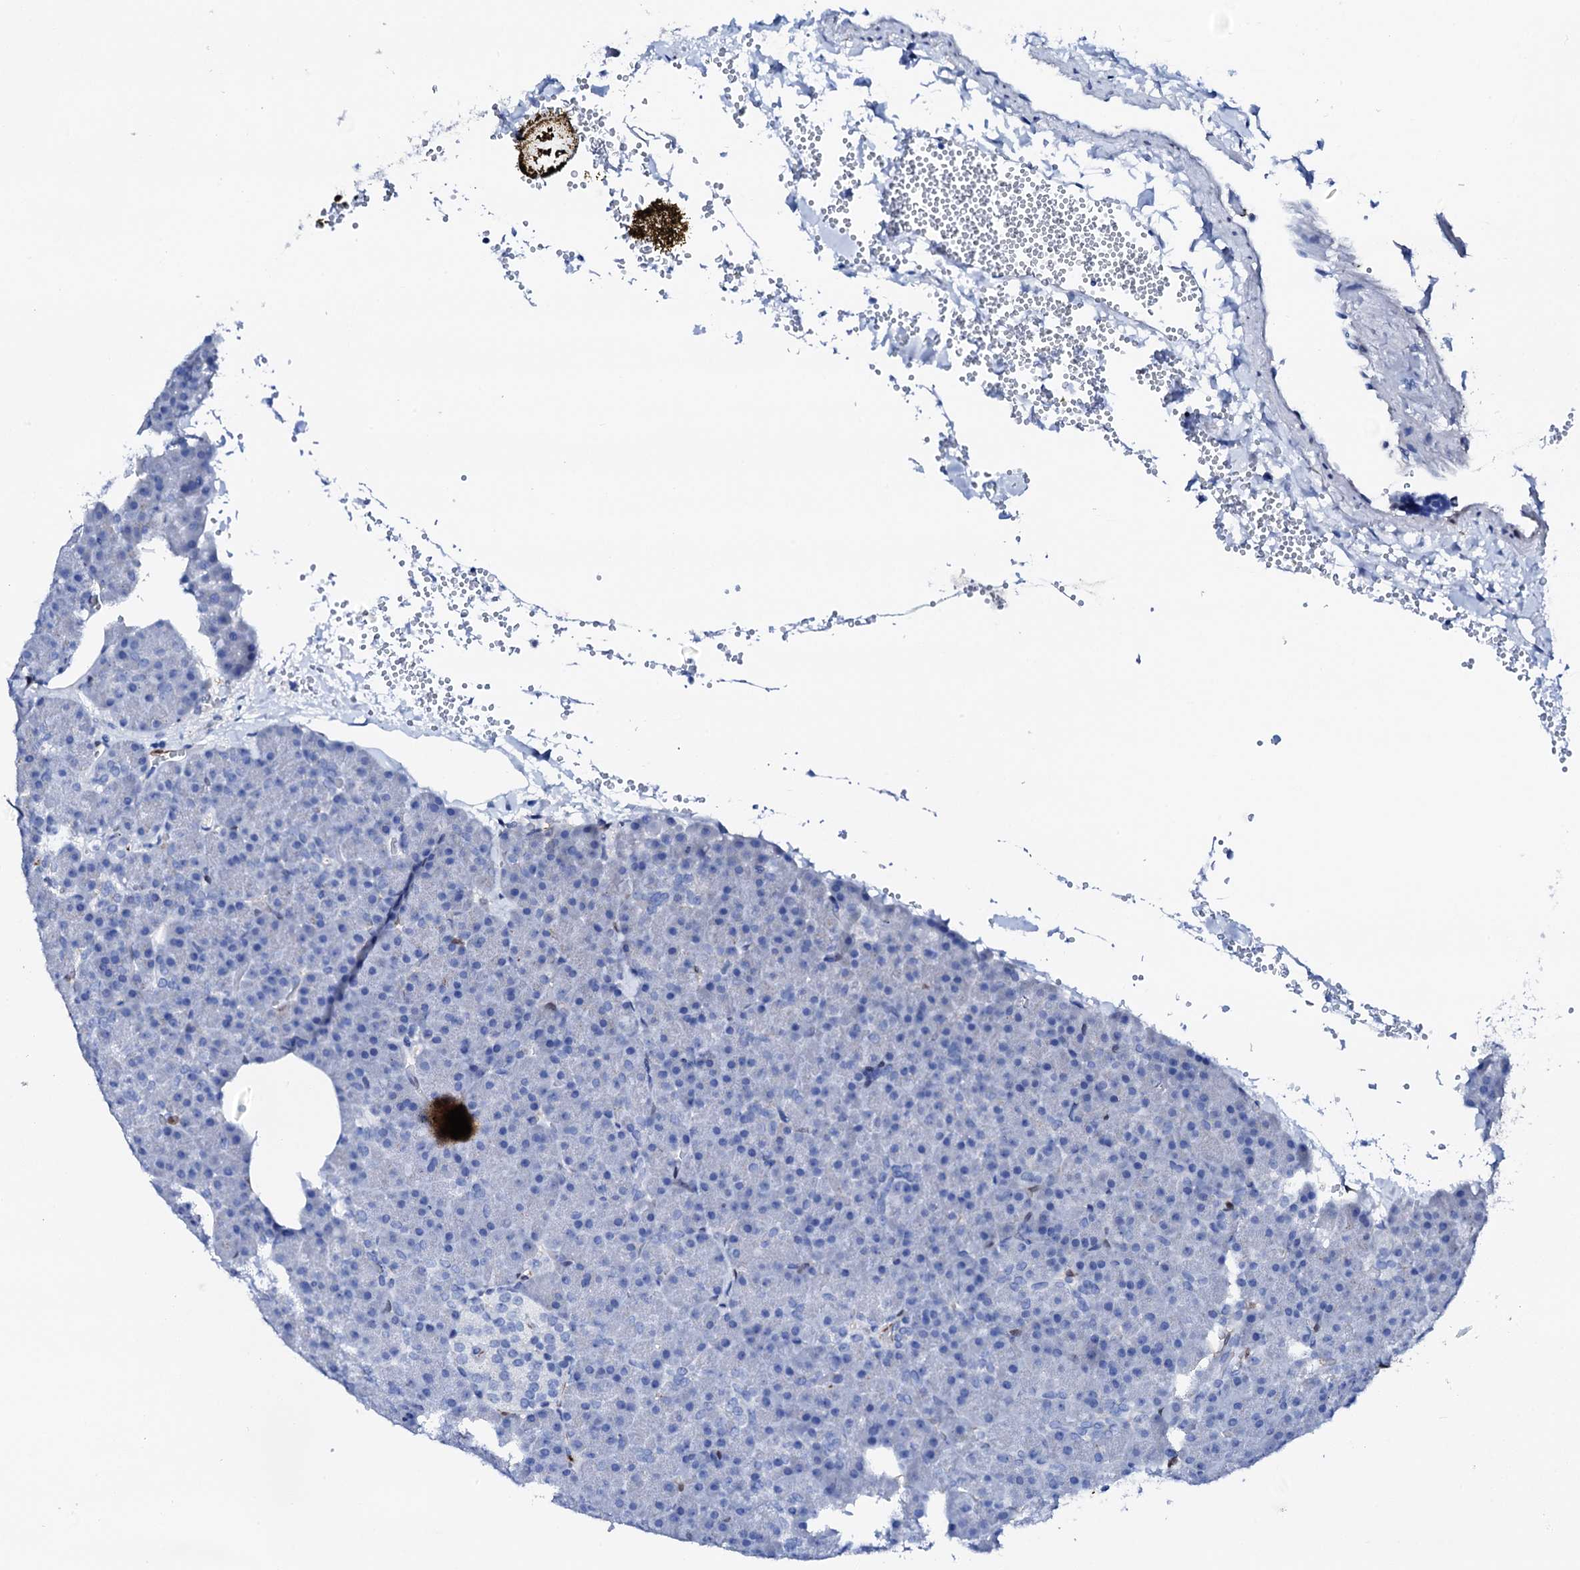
{"staining": {"intensity": "negative", "quantity": "none", "location": "none"}, "tissue": "pancreas", "cell_type": "Exocrine glandular cells", "image_type": "normal", "snomed": [{"axis": "morphology", "description": "Normal tissue, NOS"}, {"axis": "morphology", "description": "Carcinoid, malignant, NOS"}, {"axis": "topography", "description": "Pancreas"}], "caption": "The photomicrograph shows no significant expression in exocrine glandular cells of pancreas.", "gene": "NRIP2", "patient": {"sex": "female", "age": 35}}